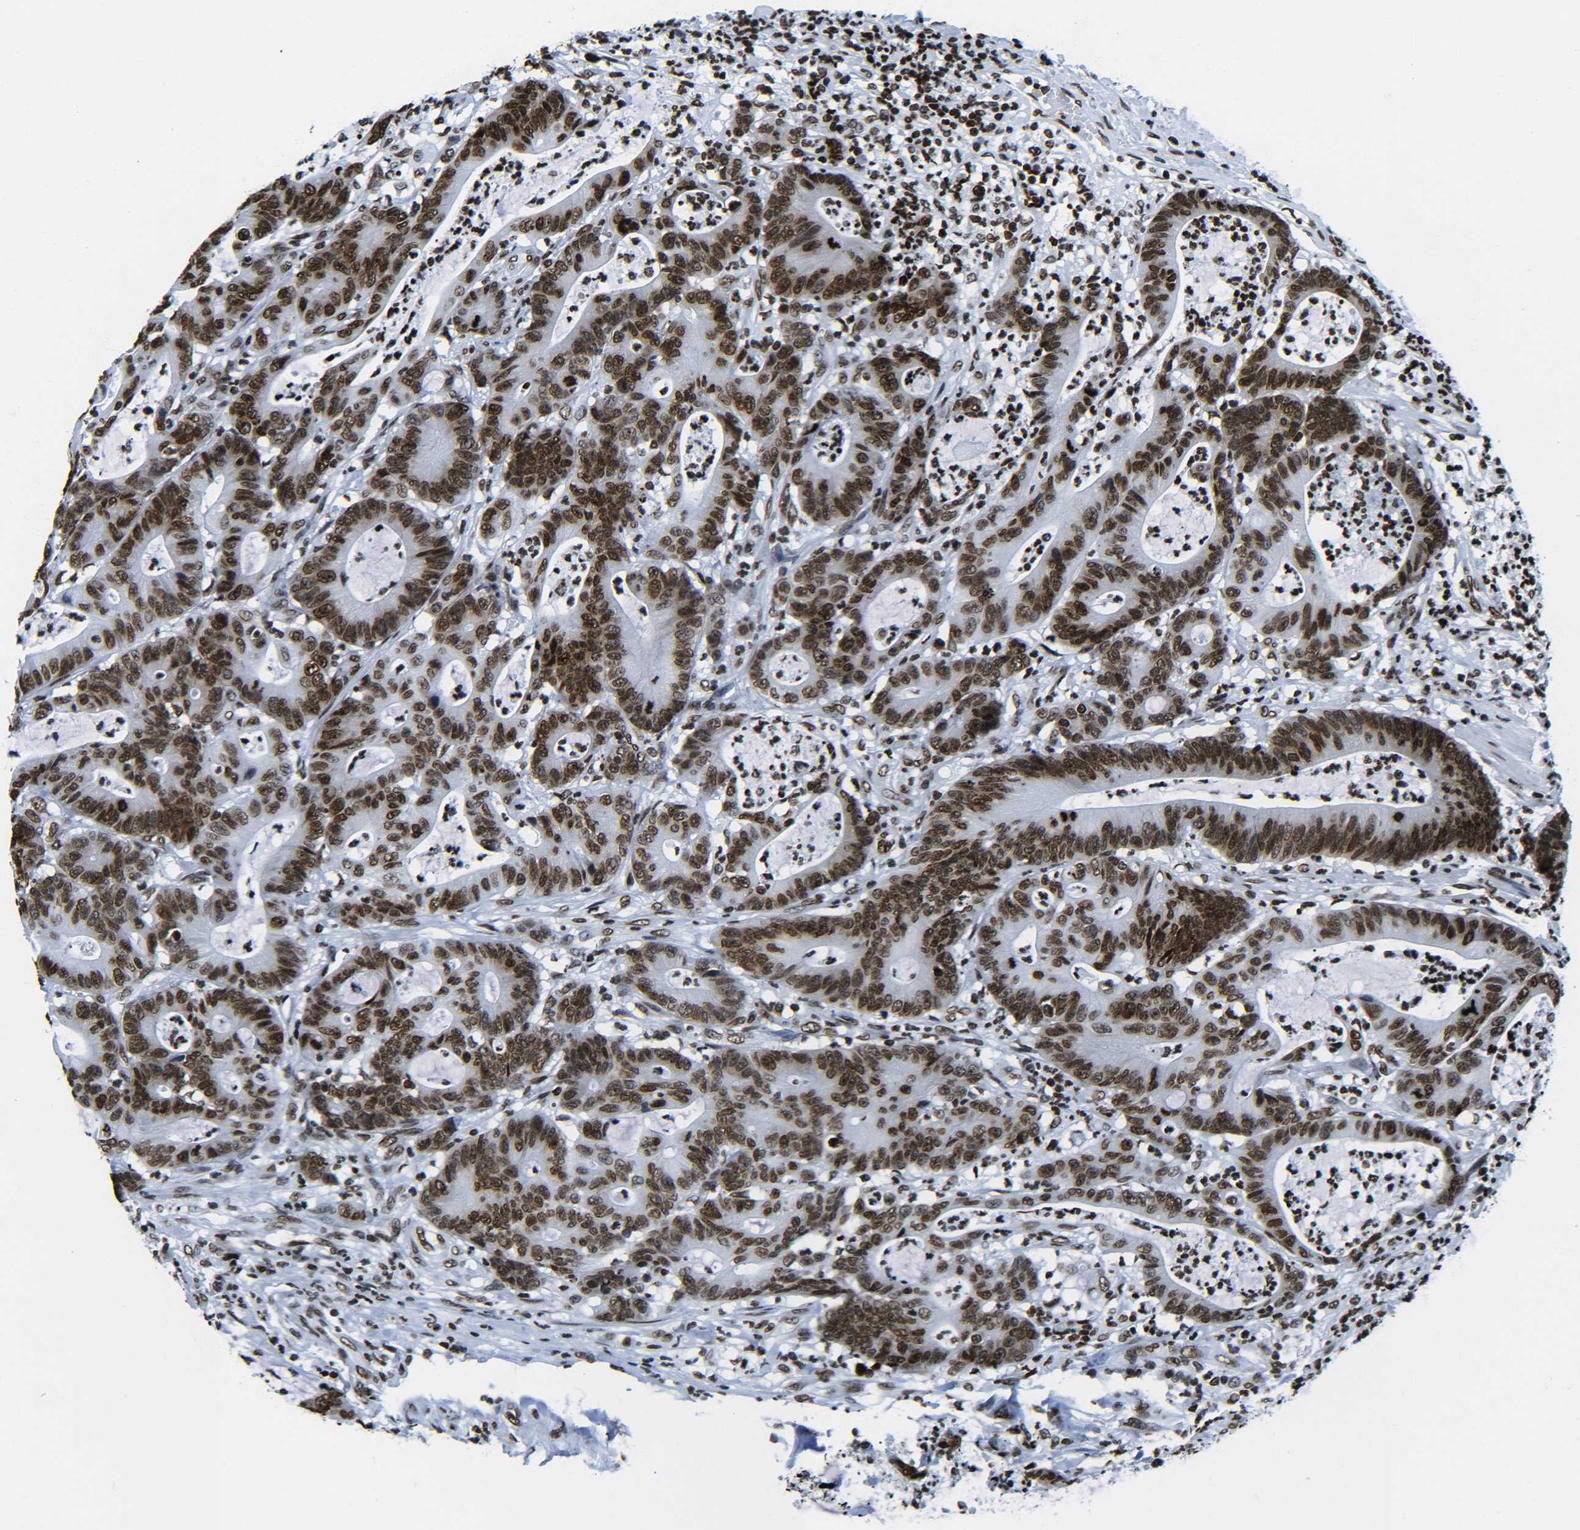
{"staining": {"intensity": "strong", "quantity": ">75%", "location": "nuclear"}, "tissue": "colorectal cancer", "cell_type": "Tumor cells", "image_type": "cancer", "snomed": [{"axis": "morphology", "description": "Adenocarcinoma, NOS"}, {"axis": "topography", "description": "Colon"}], "caption": "Protein analysis of colorectal cancer tissue displays strong nuclear positivity in approximately >75% of tumor cells.", "gene": "H2AX", "patient": {"sex": "female", "age": 84}}